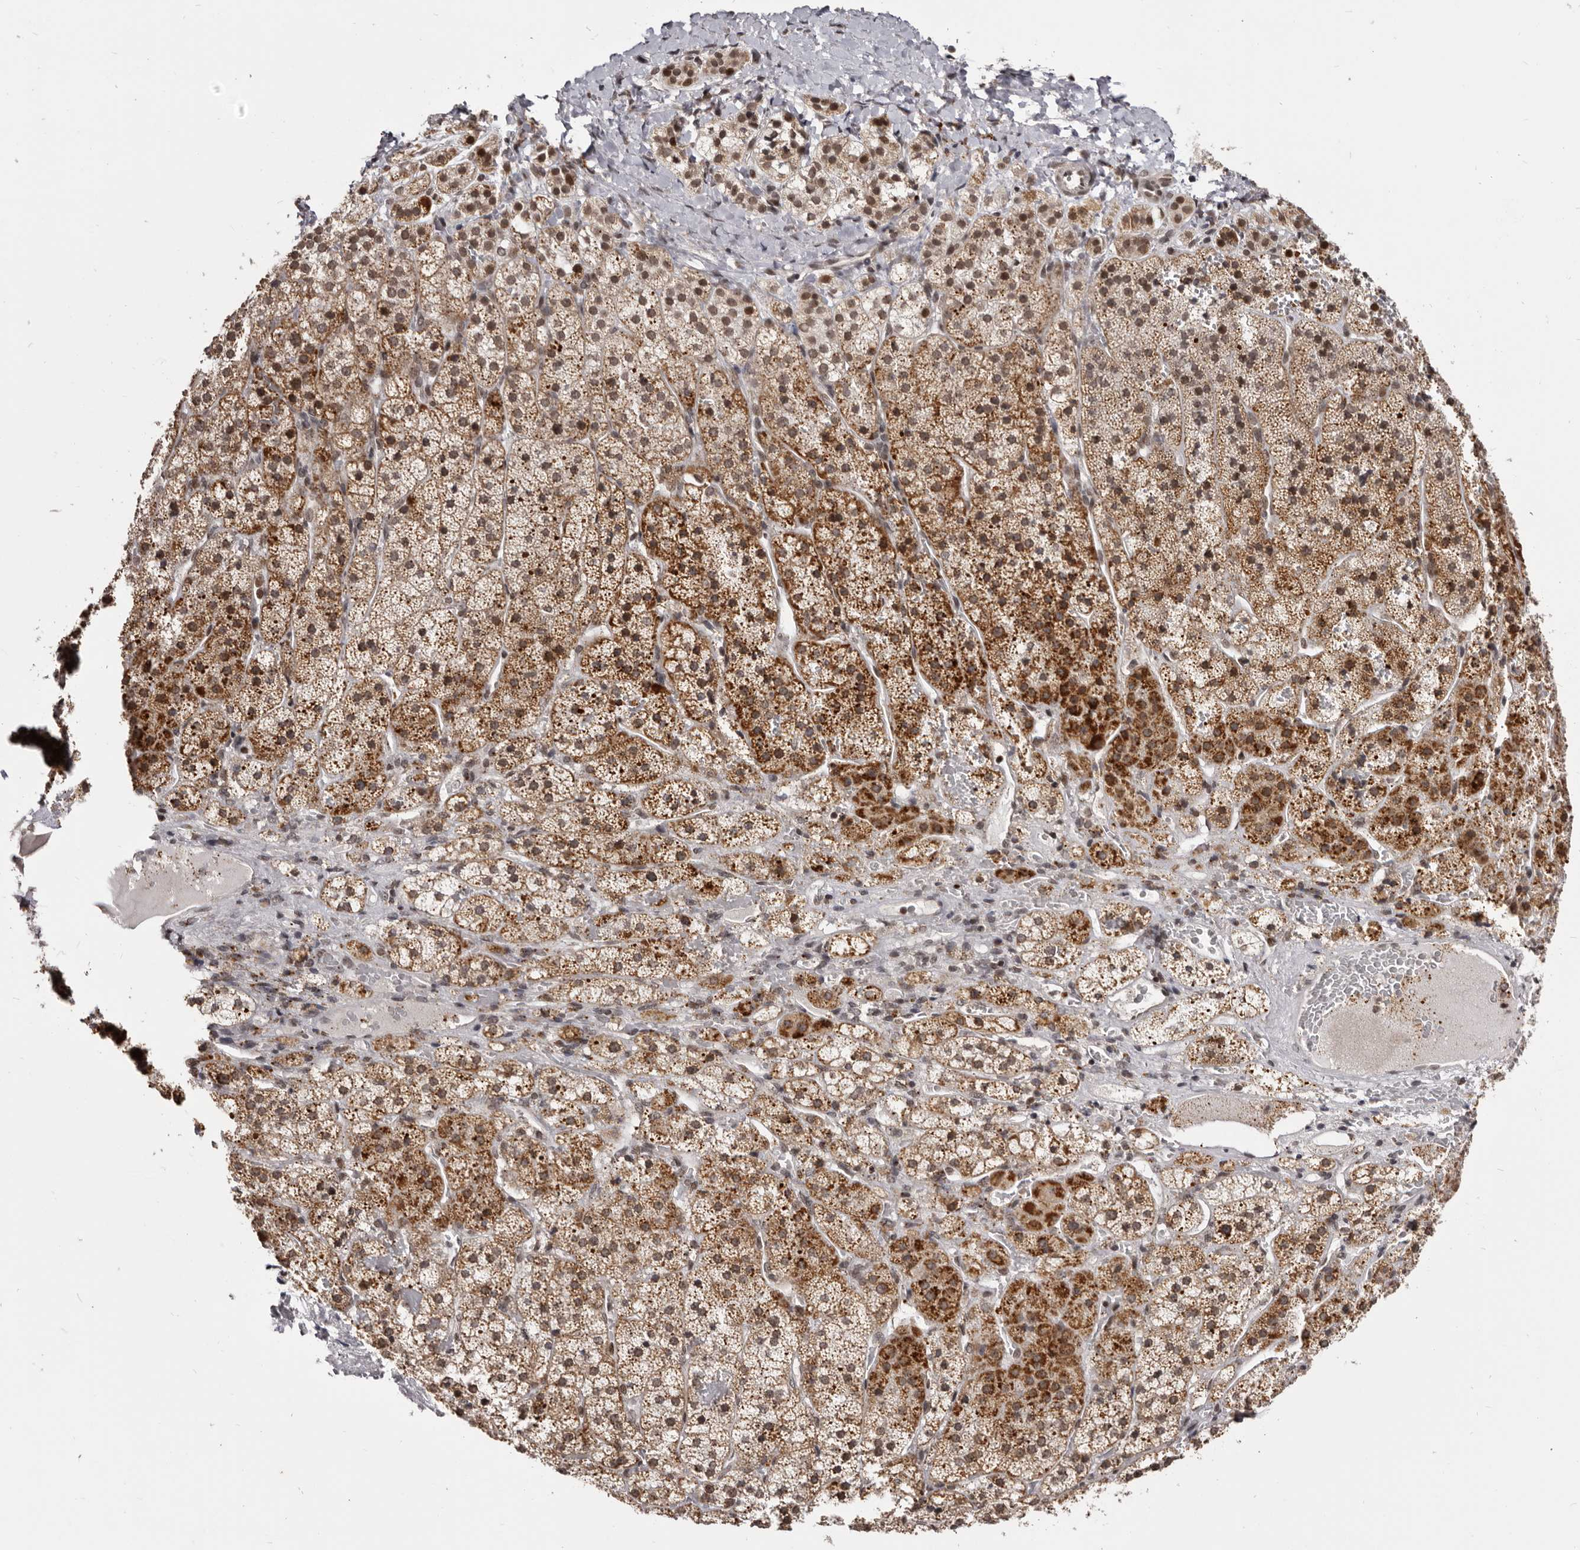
{"staining": {"intensity": "moderate", "quantity": ">75%", "location": "cytoplasmic/membranous"}, "tissue": "adrenal gland", "cell_type": "Glandular cells", "image_type": "normal", "snomed": [{"axis": "morphology", "description": "Normal tissue, NOS"}, {"axis": "topography", "description": "Adrenal gland"}], "caption": "DAB immunohistochemical staining of benign human adrenal gland reveals moderate cytoplasmic/membranous protein positivity in about >75% of glandular cells. The staining was performed using DAB (3,3'-diaminobenzidine), with brown indicating positive protein expression. Nuclei are stained blue with hematoxylin.", "gene": "THUMPD1", "patient": {"sex": "female", "age": 44}}